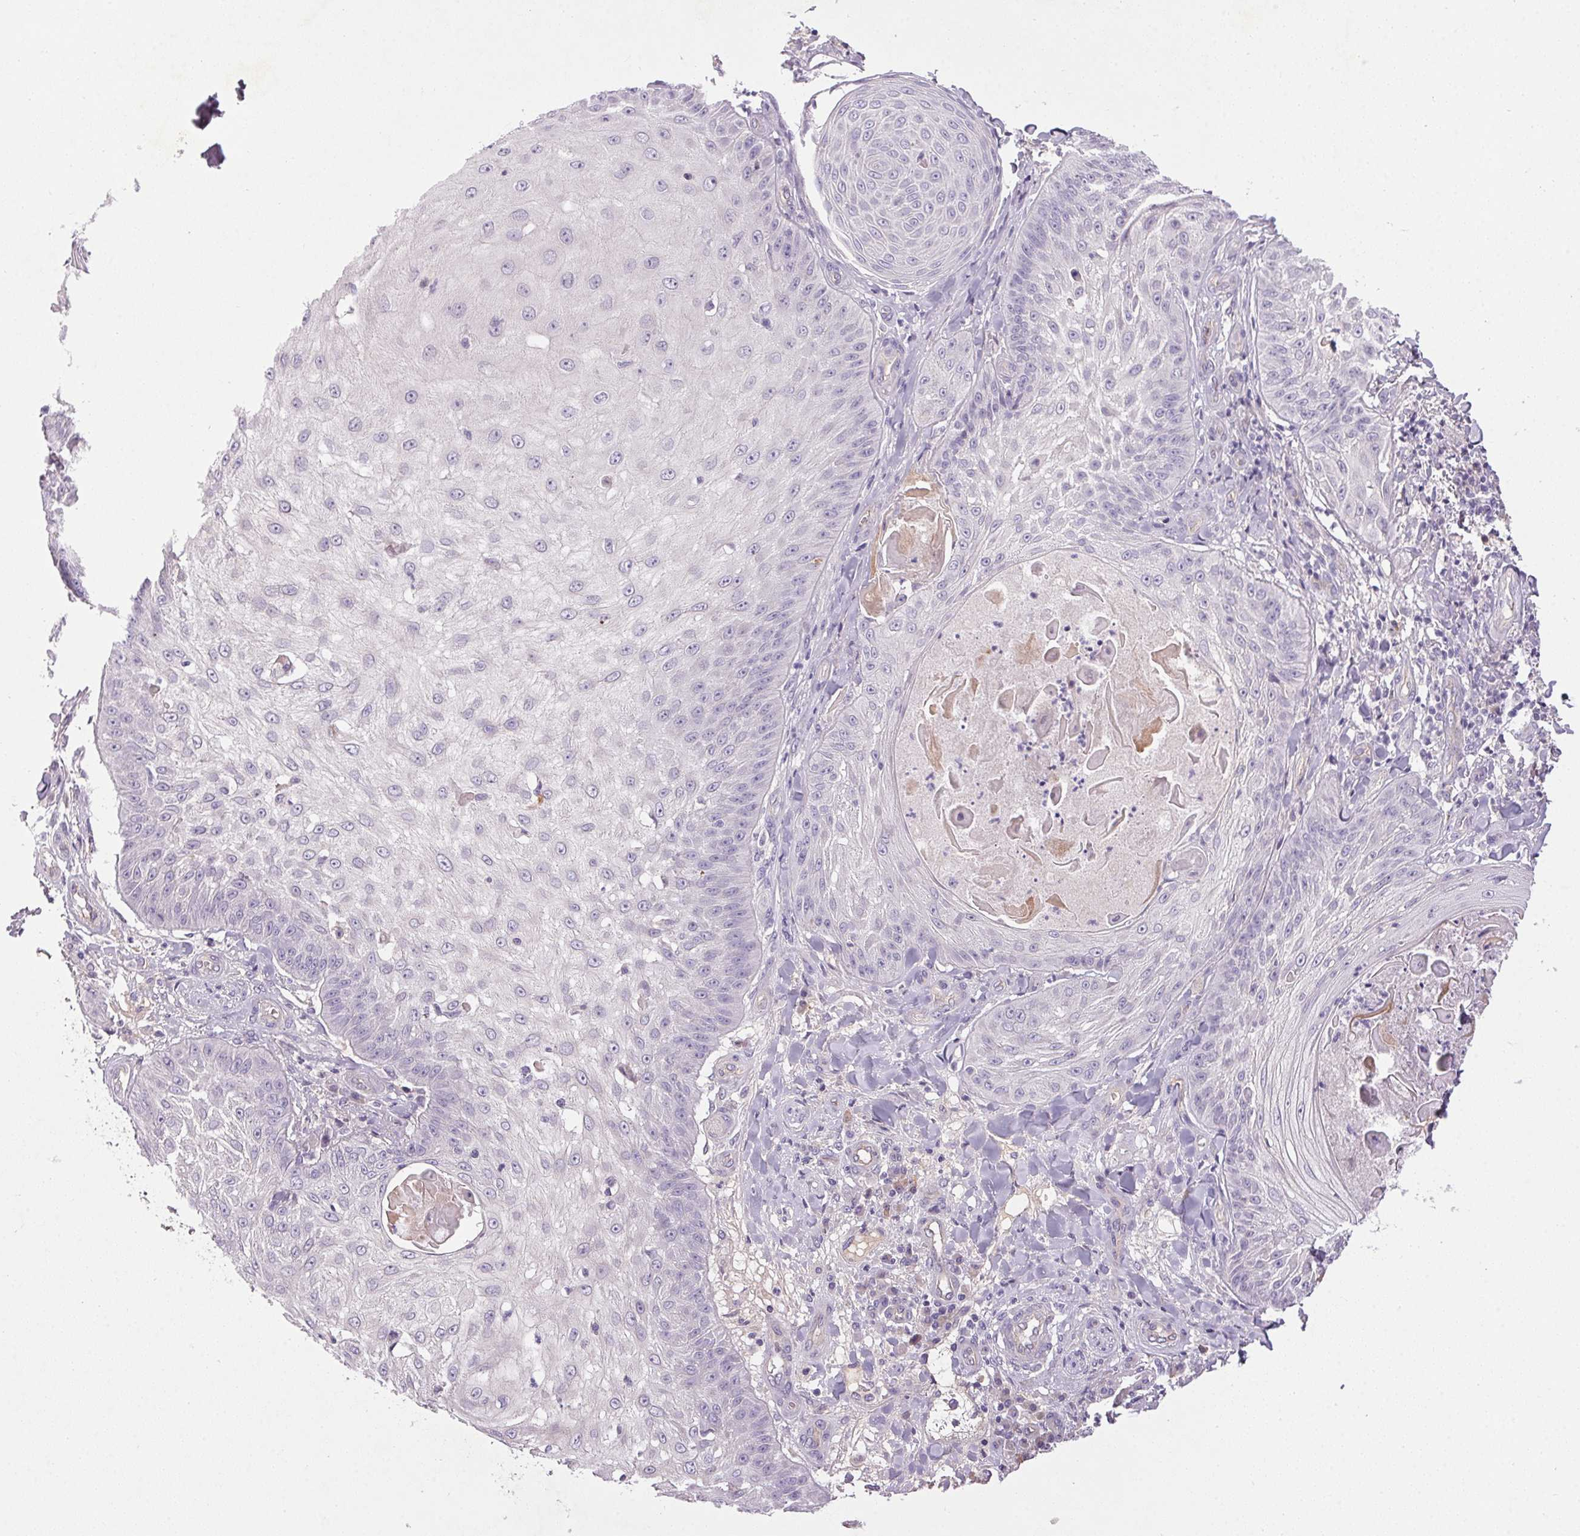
{"staining": {"intensity": "negative", "quantity": "none", "location": "none"}, "tissue": "skin cancer", "cell_type": "Tumor cells", "image_type": "cancer", "snomed": [{"axis": "morphology", "description": "Squamous cell carcinoma, NOS"}, {"axis": "topography", "description": "Skin"}], "caption": "Tumor cells show no significant staining in squamous cell carcinoma (skin). (Brightfield microscopy of DAB immunohistochemistry (IHC) at high magnification).", "gene": "APOC4", "patient": {"sex": "male", "age": 70}}